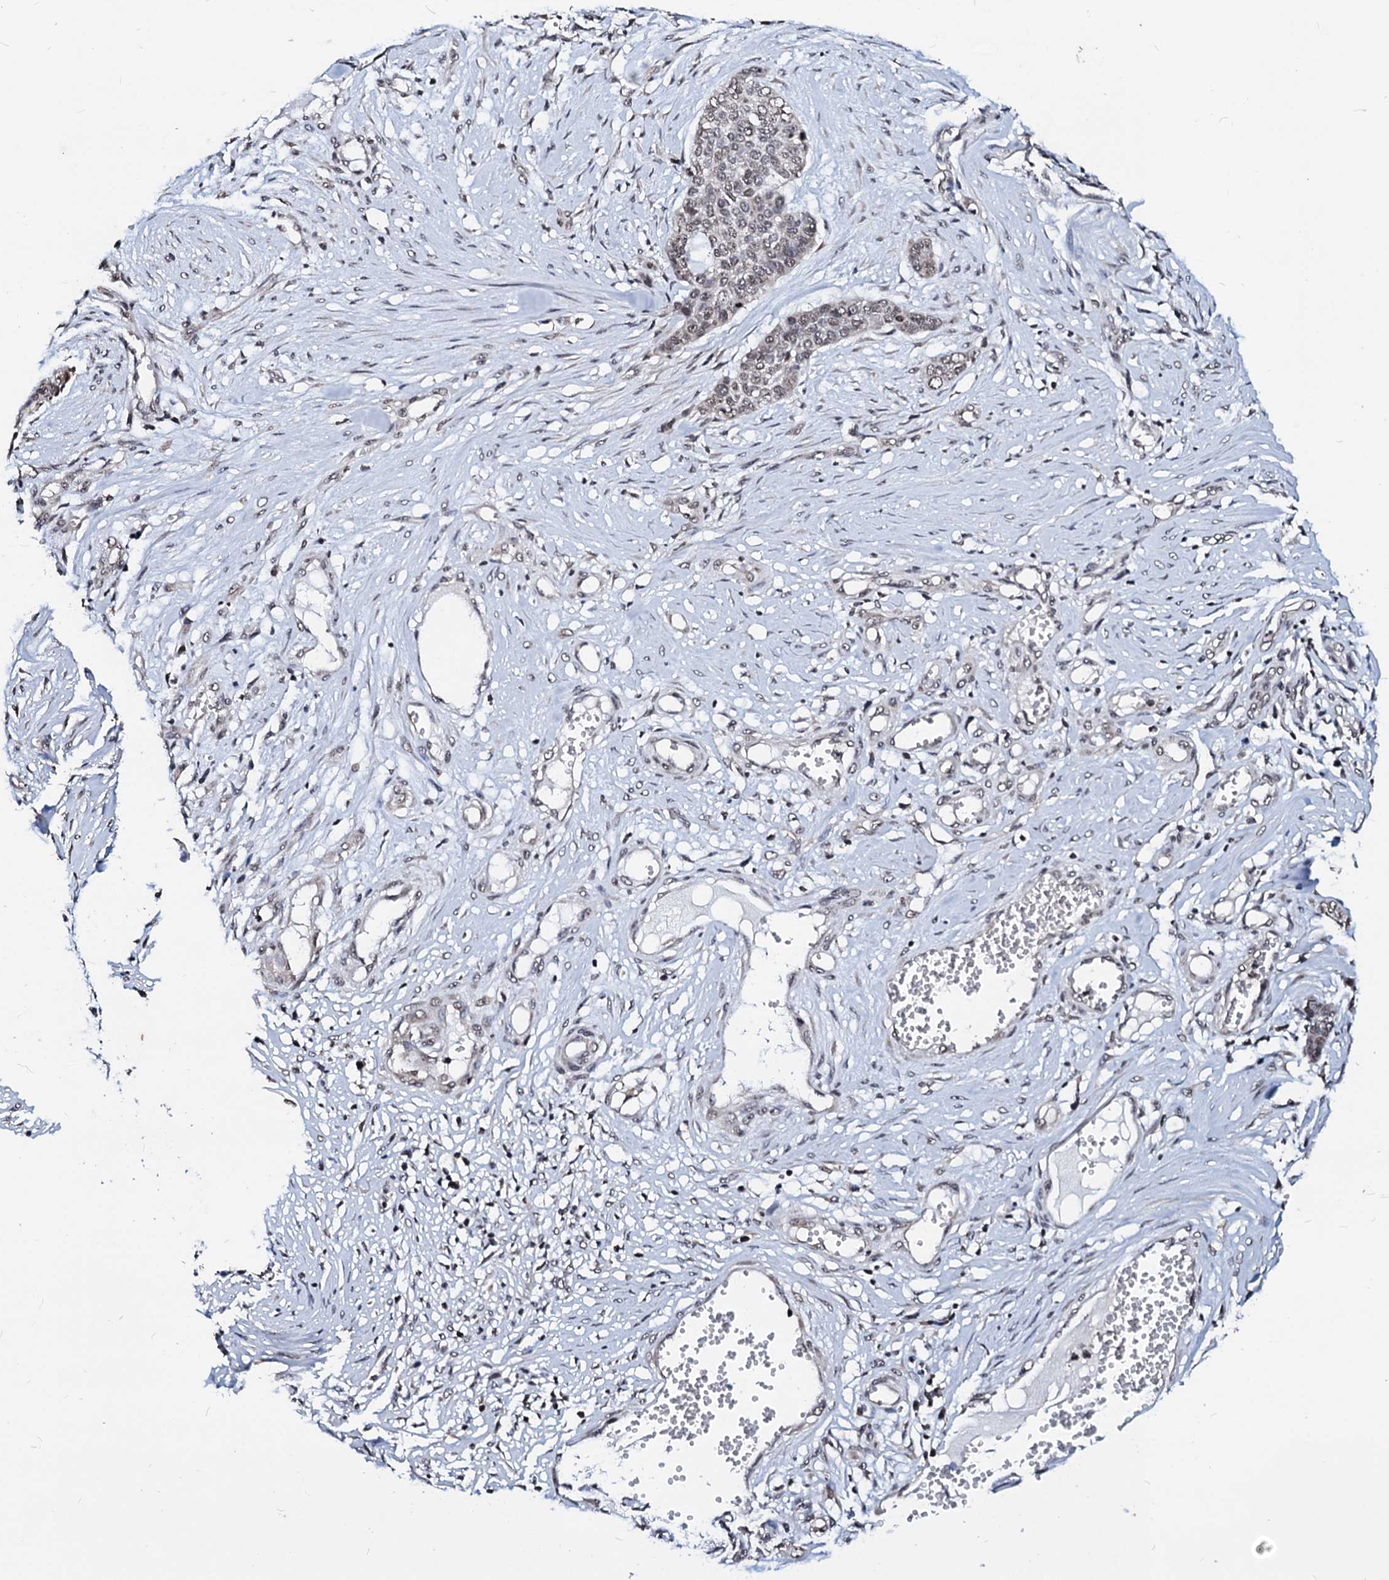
{"staining": {"intensity": "weak", "quantity": "<25%", "location": "nuclear"}, "tissue": "skin cancer", "cell_type": "Tumor cells", "image_type": "cancer", "snomed": [{"axis": "morphology", "description": "Basal cell carcinoma"}, {"axis": "topography", "description": "Skin"}], "caption": "Immunohistochemistry (IHC) photomicrograph of skin cancer (basal cell carcinoma) stained for a protein (brown), which reveals no positivity in tumor cells. (DAB (3,3'-diaminobenzidine) immunohistochemistry (IHC), high magnification).", "gene": "LSM11", "patient": {"sex": "female", "age": 64}}